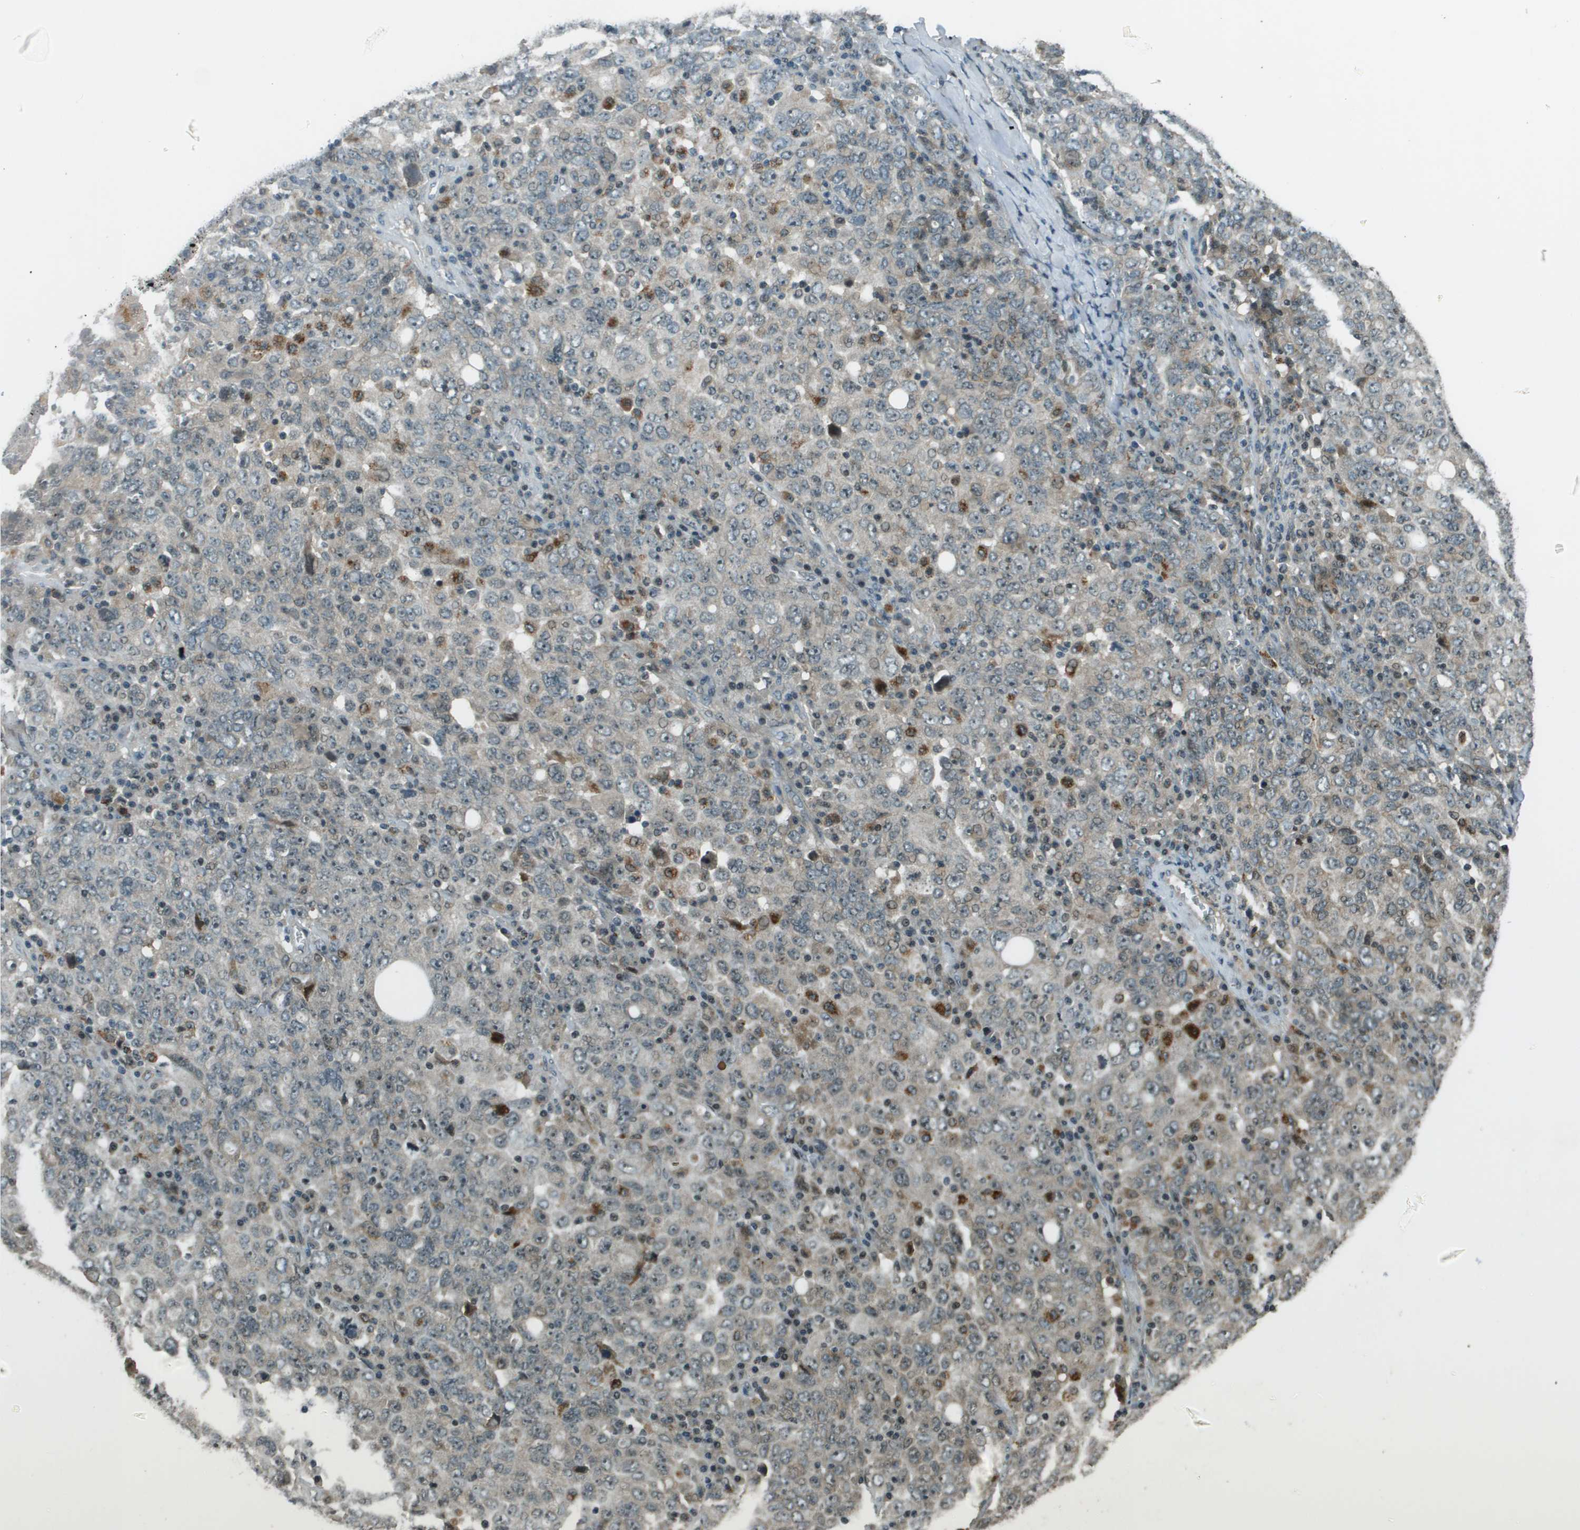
{"staining": {"intensity": "negative", "quantity": "none", "location": "none"}, "tissue": "ovarian cancer", "cell_type": "Tumor cells", "image_type": "cancer", "snomed": [{"axis": "morphology", "description": "Carcinoma, endometroid"}, {"axis": "topography", "description": "Ovary"}], "caption": "Protein analysis of ovarian cancer exhibits no significant expression in tumor cells.", "gene": "SDC3", "patient": {"sex": "female", "age": 62}}